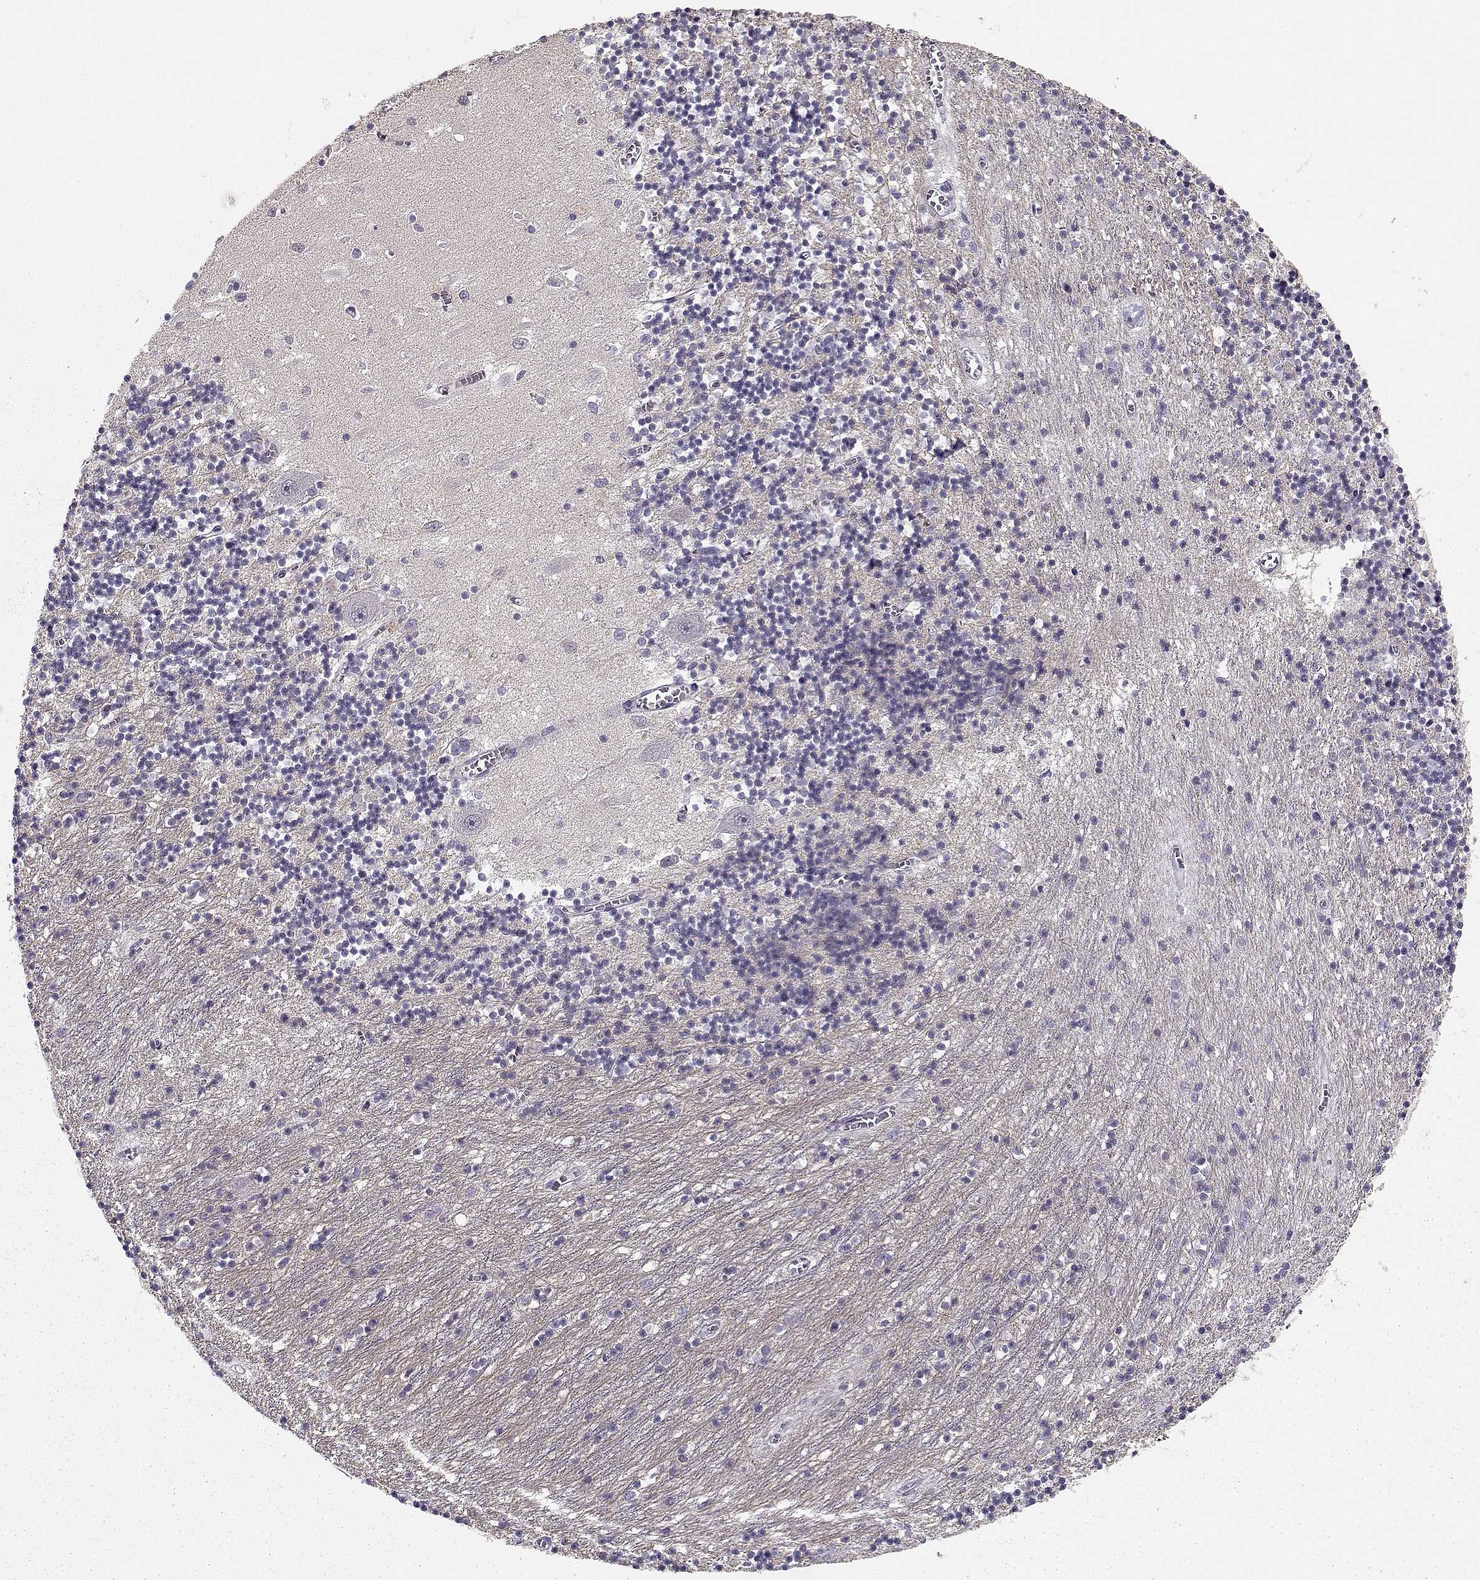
{"staining": {"intensity": "negative", "quantity": "none", "location": "none"}, "tissue": "cerebellum", "cell_type": "Cells in granular layer", "image_type": "normal", "snomed": [{"axis": "morphology", "description": "Normal tissue, NOS"}, {"axis": "topography", "description": "Cerebellum"}], "caption": "The immunohistochemistry image has no significant positivity in cells in granular layer of cerebellum. (Stains: DAB (3,3'-diaminobenzidine) immunohistochemistry (IHC) with hematoxylin counter stain, Microscopy: brightfield microscopy at high magnification).", "gene": "TMEM145", "patient": {"sex": "female", "age": 64}}